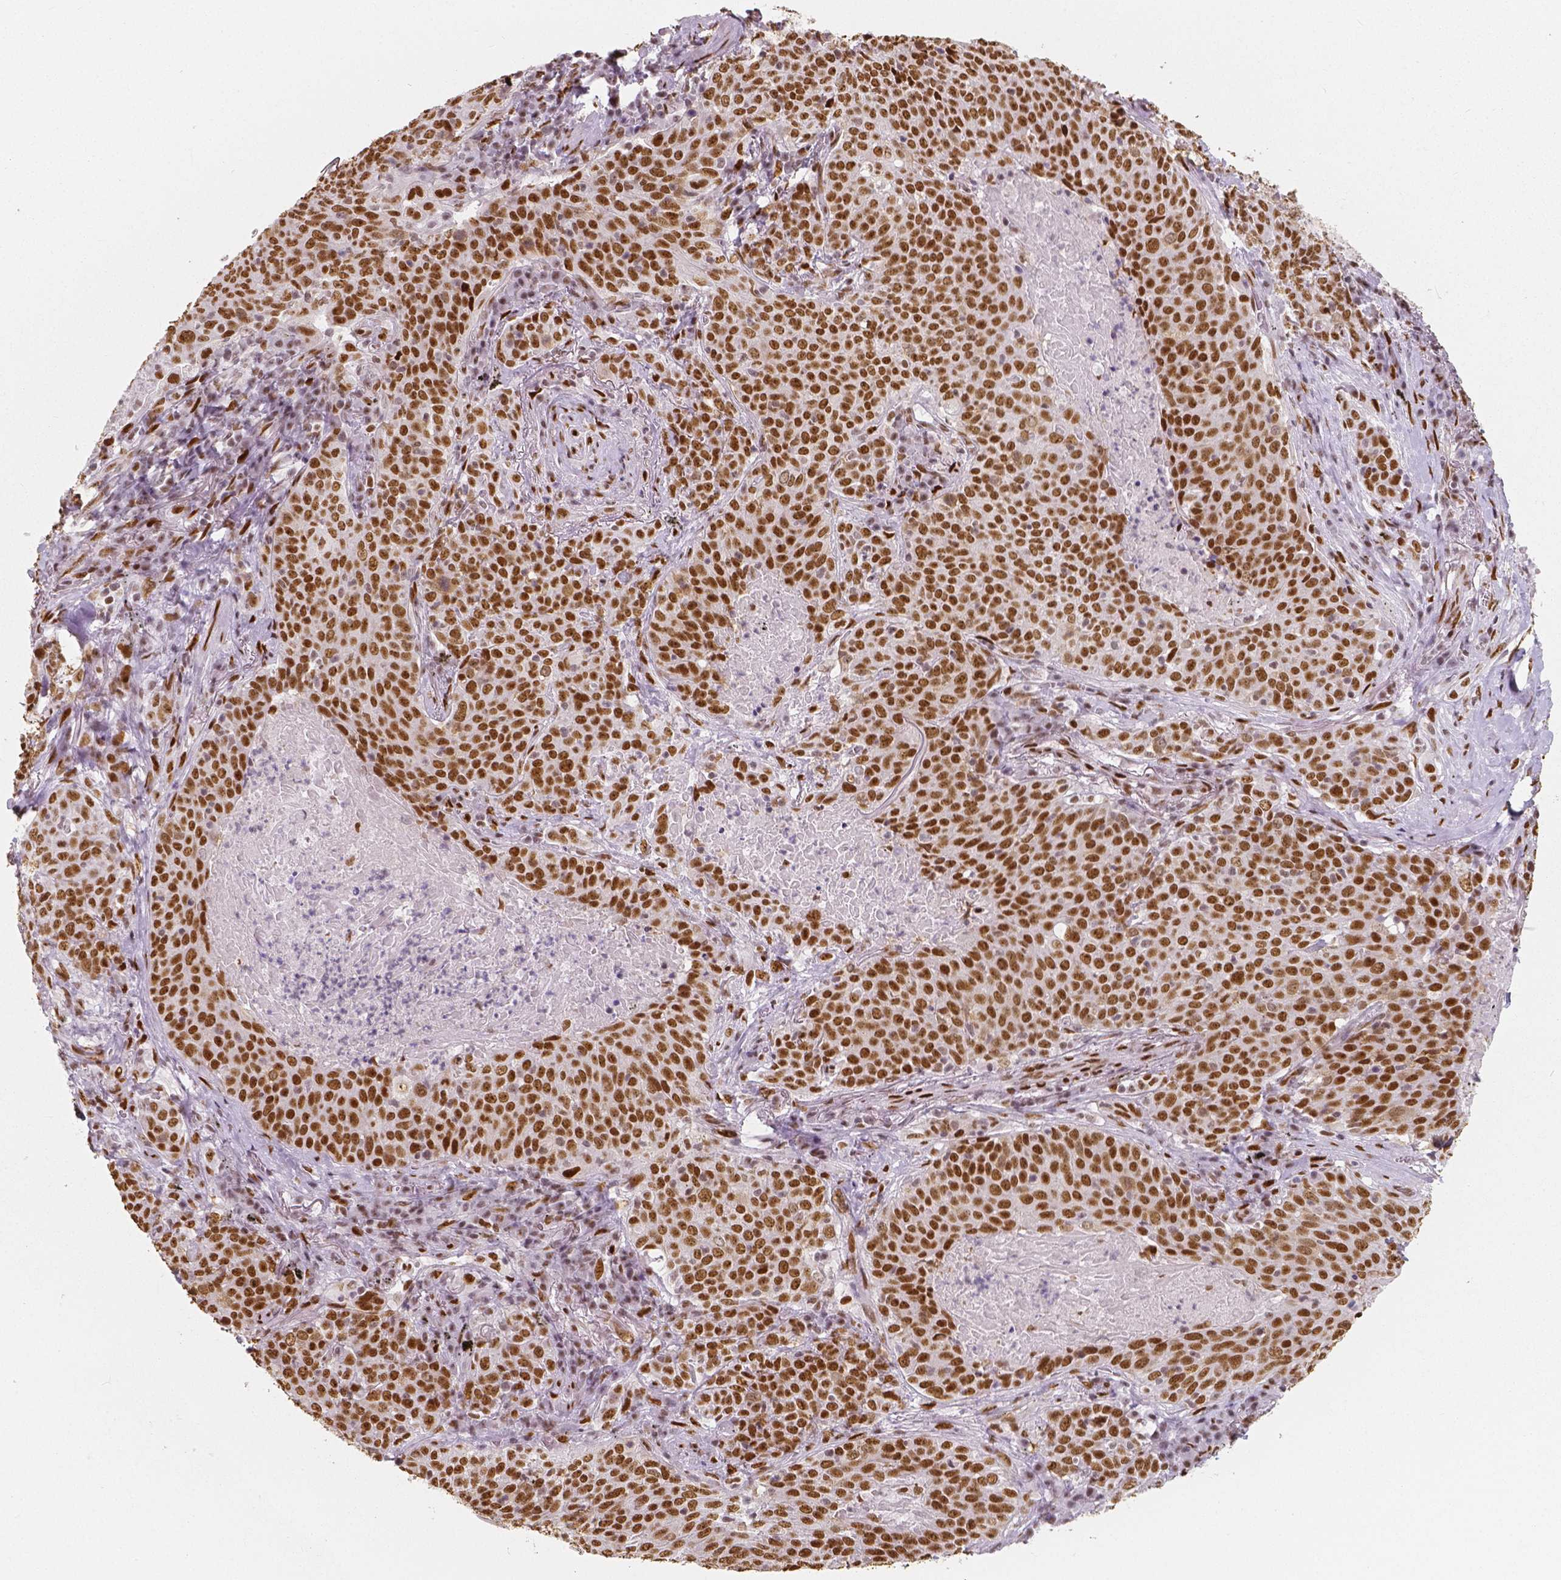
{"staining": {"intensity": "moderate", "quantity": ">75%", "location": "nuclear"}, "tissue": "lung cancer", "cell_type": "Tumor cells", "image_type": "cancer", "snomed": [{"axis": "morphology", "description": "Squamous cell carcinoma, NOS"}, {"axis": "topography", "description": "Lung"}], "caption": "Lung cancer tissue demonstrates moderate nuclear positivity in about >75% of tumor cells", "gene": "NUCKS1", "patient": {"sex": "male", "age": 82}}